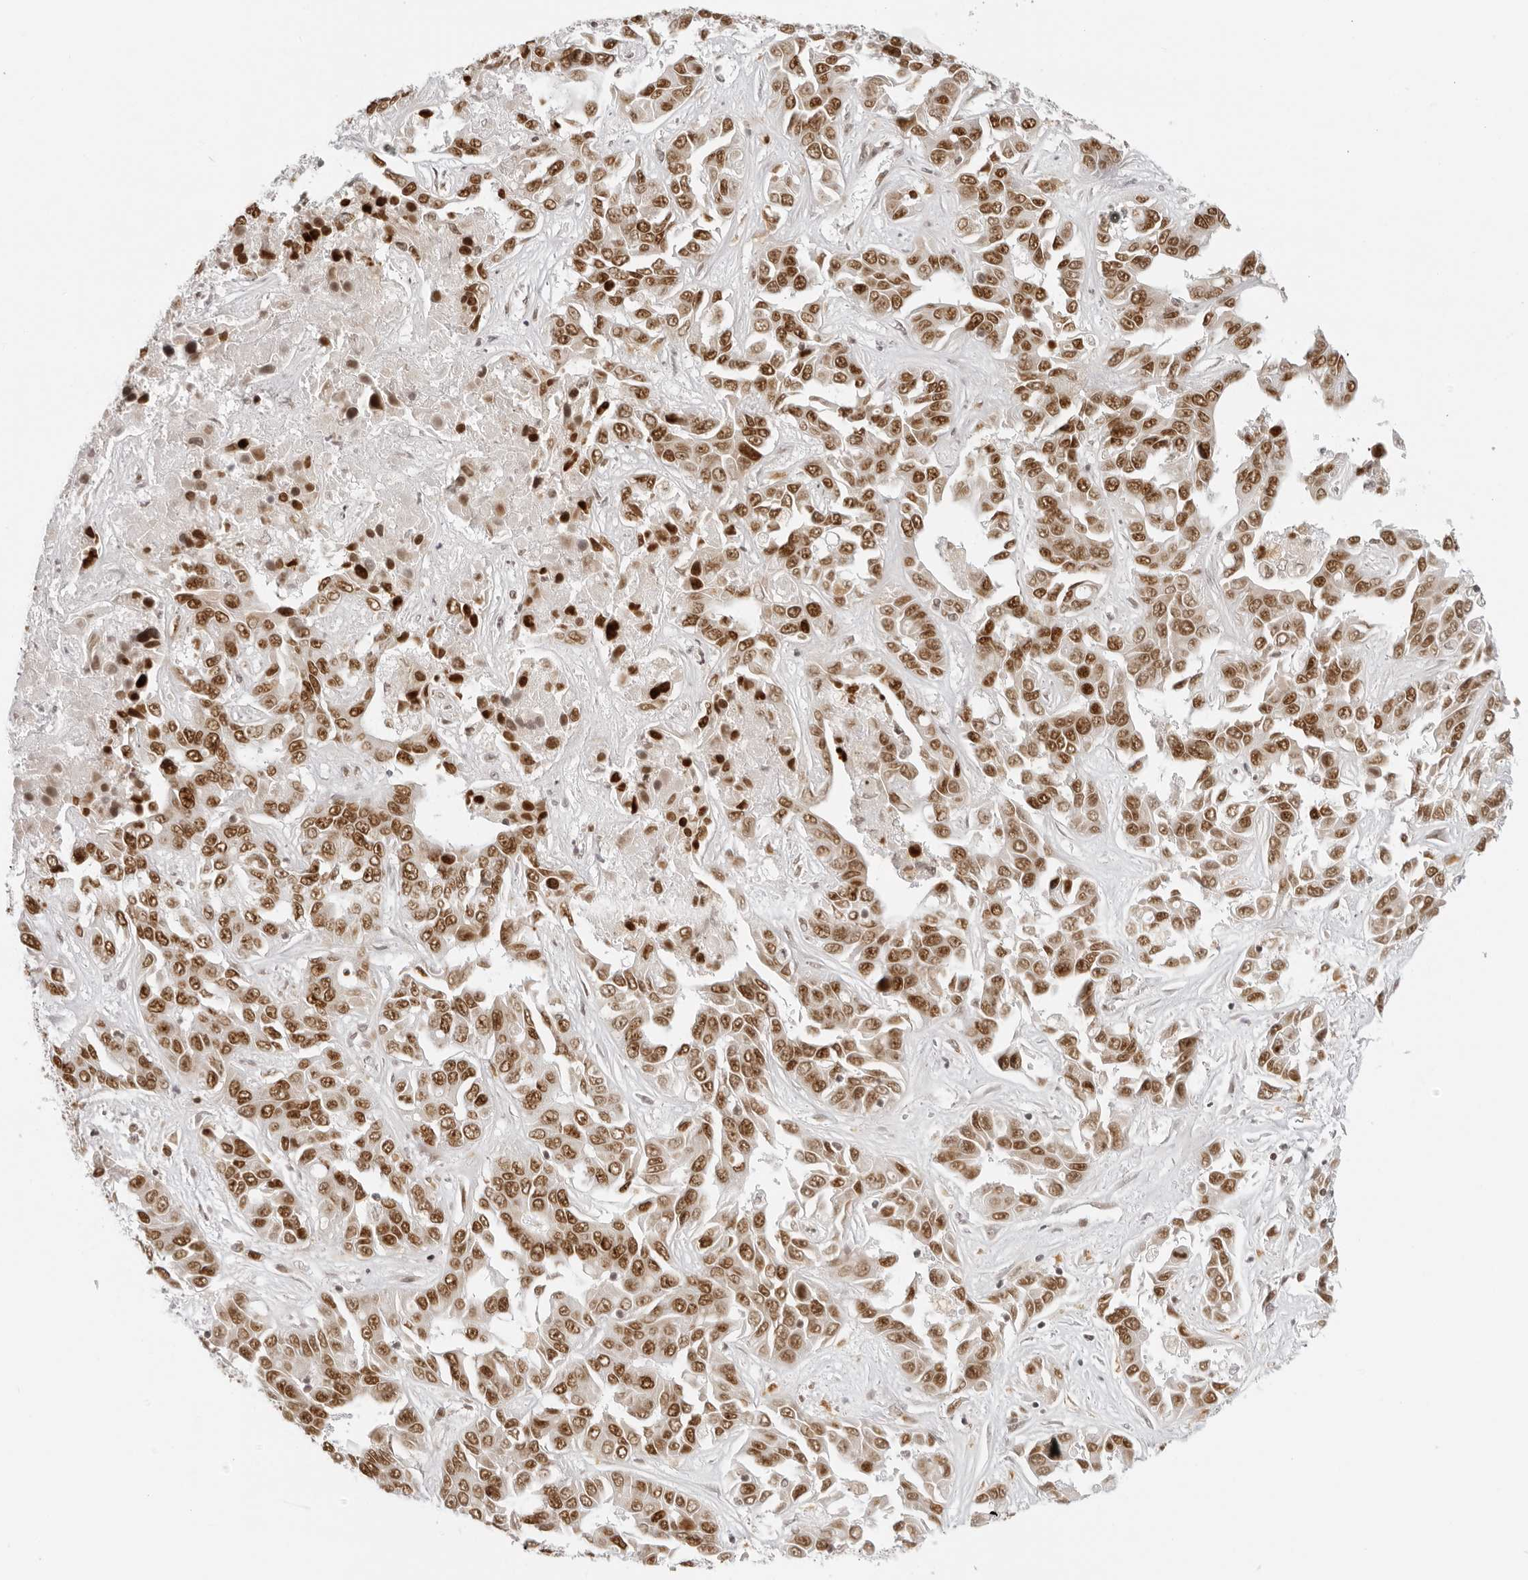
{"staining": {"intensity": "moderate", "quantity": ">75%", "location": "nuclear"}, "tissue": "liver cancer", "cell_type": "Tumor cells", "image_type": "cancer", "snomed": [{"axis": "morphology", "description": "Cholangiocarcinoma"}, {"axis": "topography", "description": "Liver"}], "caption": "A micrograph of human liver cancer (cholangiocarcinoma) stained for a protein shows moderate nuclear brown staining in tumor cells. (brown staining indicates protein expression, while blue staining denotes nuclei).", "gene": "RCC1", "patient": {"sex": "female", "age": 52}}